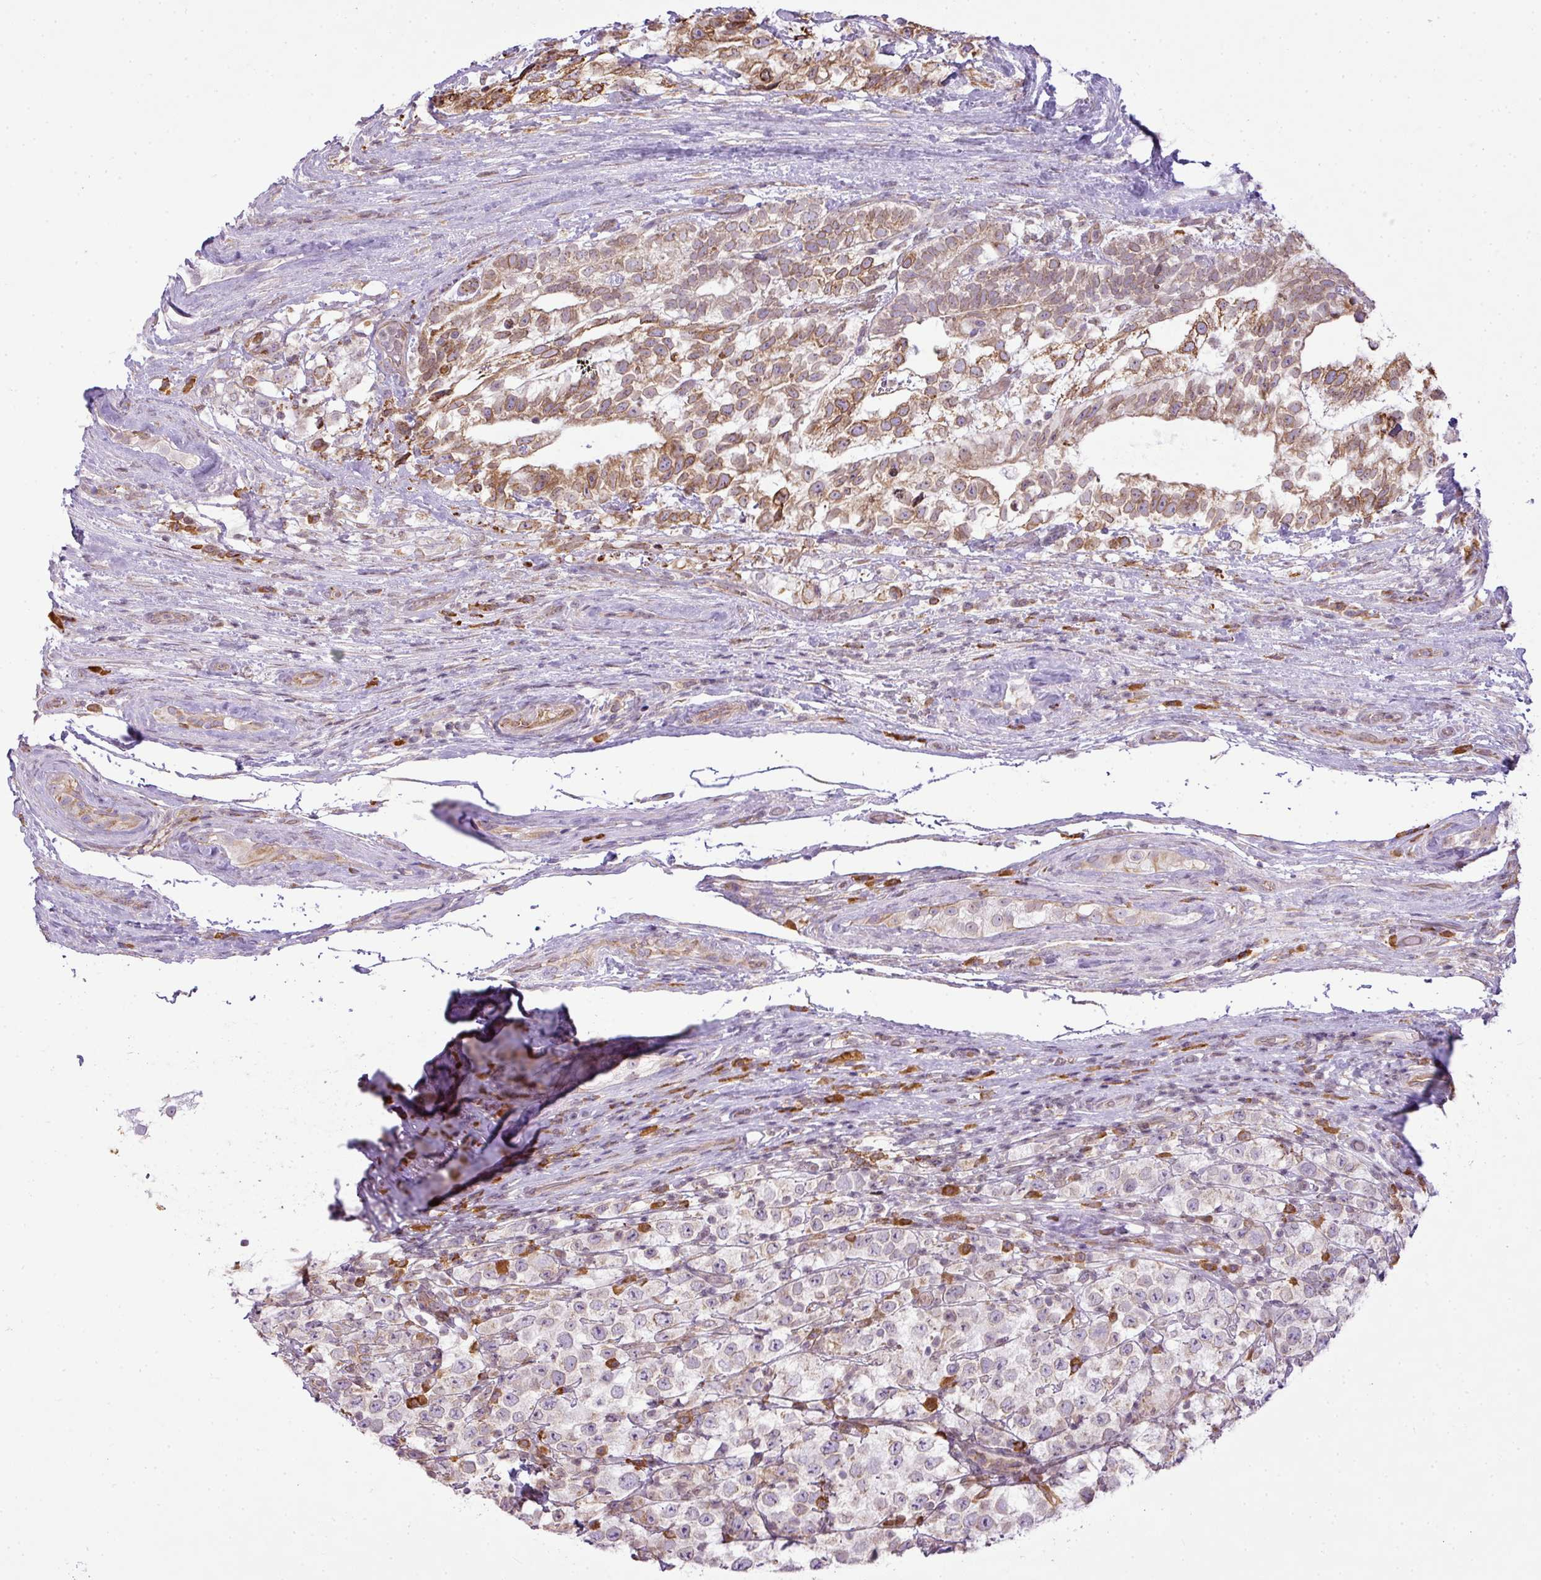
{"staining": {"intensity": "moderate", "quantity": "25%-75%", "location": "cytoplasmic/membranous"}, "tissue": "testis cancer", "cell_type": "Tumor cells", "image_type": "cancer", "snomed": [{"axis": "morphology", "description": "Seminoma, NOS"}, {"axis": "morphology", "description": "Carcinoma, Embryonal, NOS"}, {"axis": "topography", "description": "Testis"}], "caption": "Protein staining shows moderate cytoplasmic/membranous staining in approximately 25%-75% of tumor cells in testis cancer.", "gene": "COX18", "patient": {"sex": "male", "age": 41}}